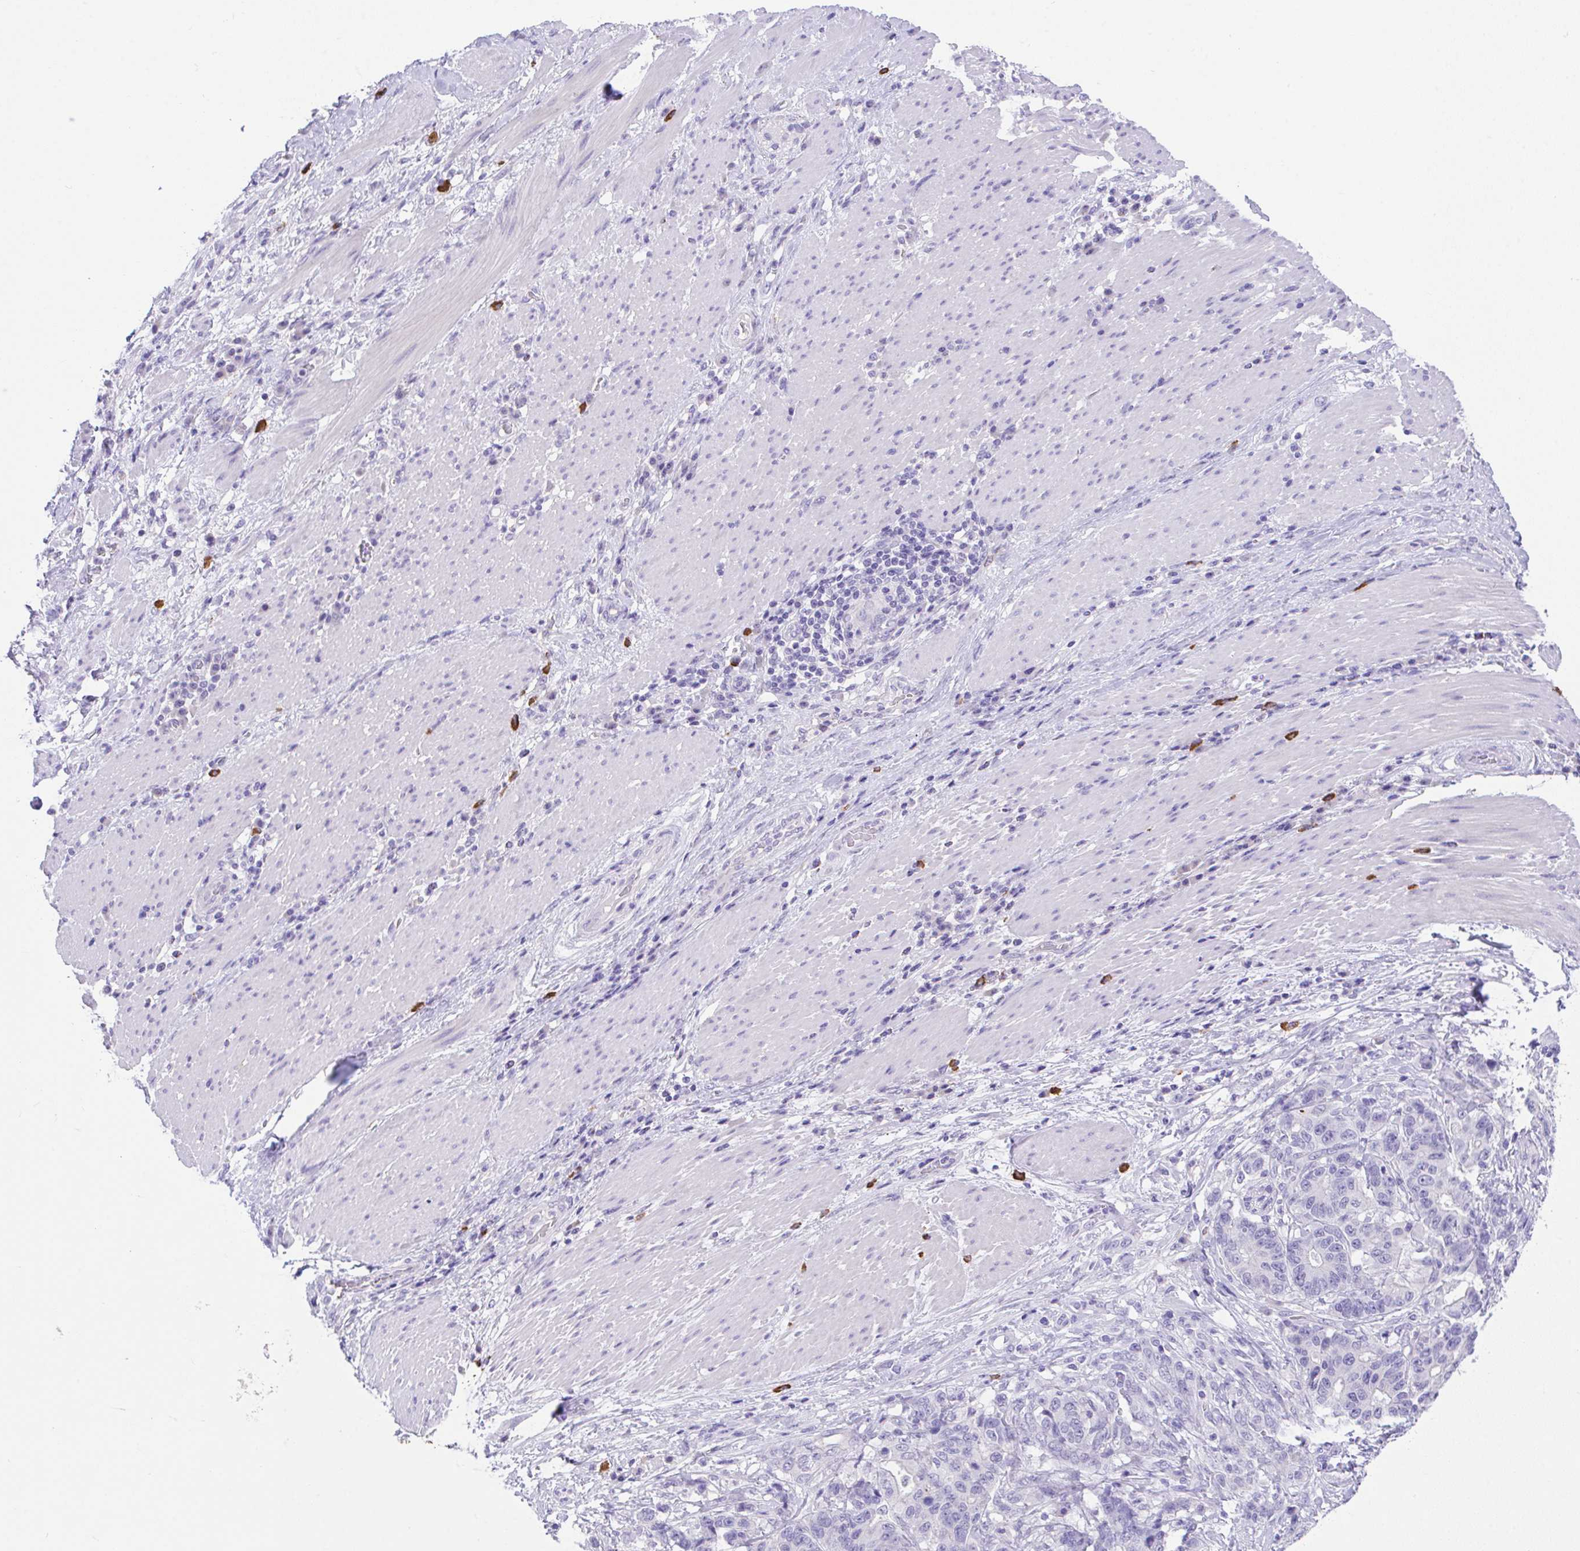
{"staining": {"intensity": "negative", "quantity": "none", "location": "none"}, "tissue": "stomach cancer", "cell_type": "Tumor cells", "image_type": "cancer", "snomed": [{"axis": "morphology", "description": "Normal tissue, NOS"}, {"axis": "morphology", "description": "Adenocarcinoma, NOS"}, {"axis": "topography", "description": "Stomach"}], "caption": "Photomicrograph shows no protein staining in tumor cells of stomach adenocarcinoma tissue.", "gene": "HACD4", "patient": {"sex": "female", "age": 64}}